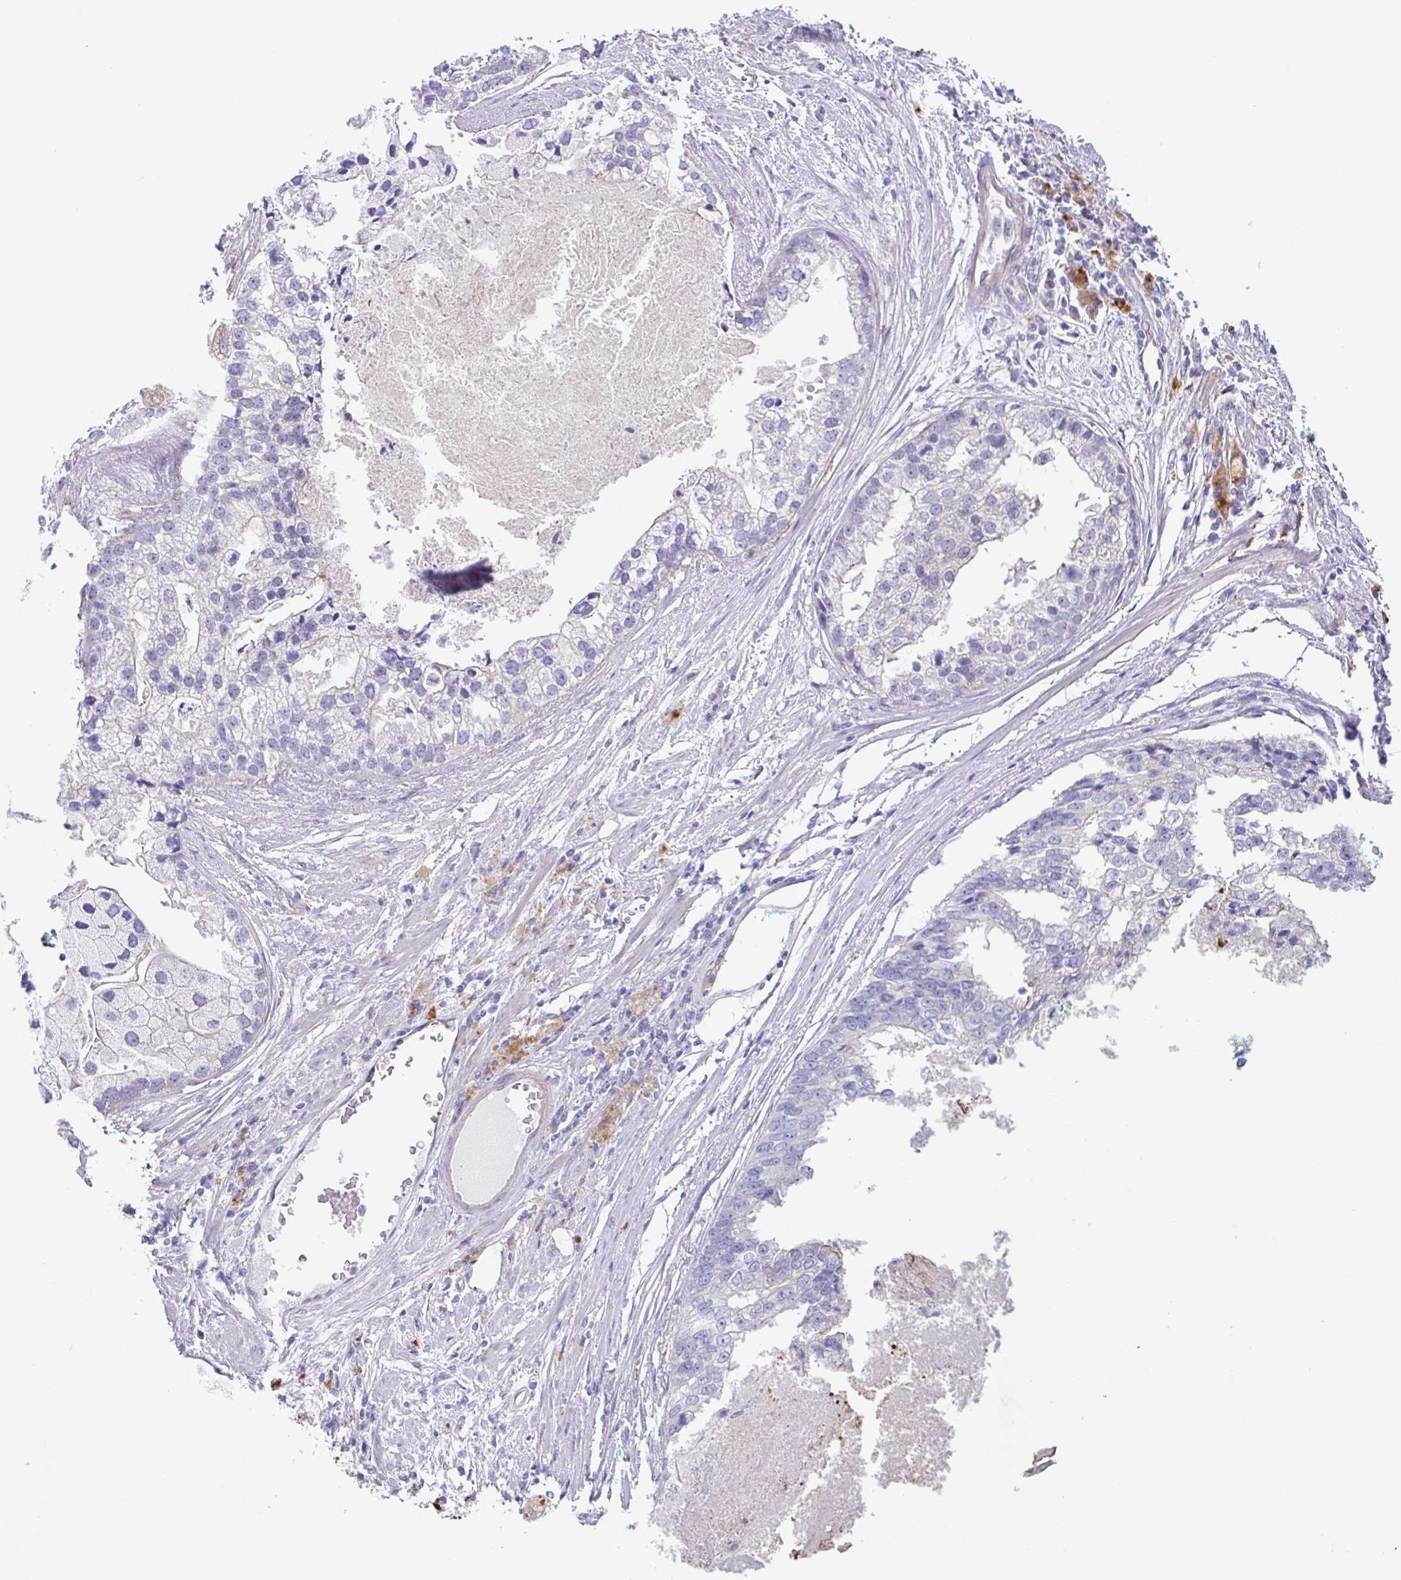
{"staining": {"intensity": "negative", "quantity": "none", "location": "none"}, "tissue": "prostate cancer", "cell_type": "Tumor cells", "image_type": "cancer", "snomed": [{"axis": "morphology", "description": "Adenocarcinoma, High grade"}, {"axis": "topography", "description": "Prostate"}], "caption": "An immunohistochemistry histopathology image of adenocarcinoma (high-grade) (prostate) is shown. There is no staining in tumor cells of adenocarcinoma (high-grade) (prostate). Brightfield microscopy of IHC stained with DAB (brown) and hematoxylin (blue), captured at high magnification.", "gene": "LENG9", "patient": {"sex": "male", "age": 62}}